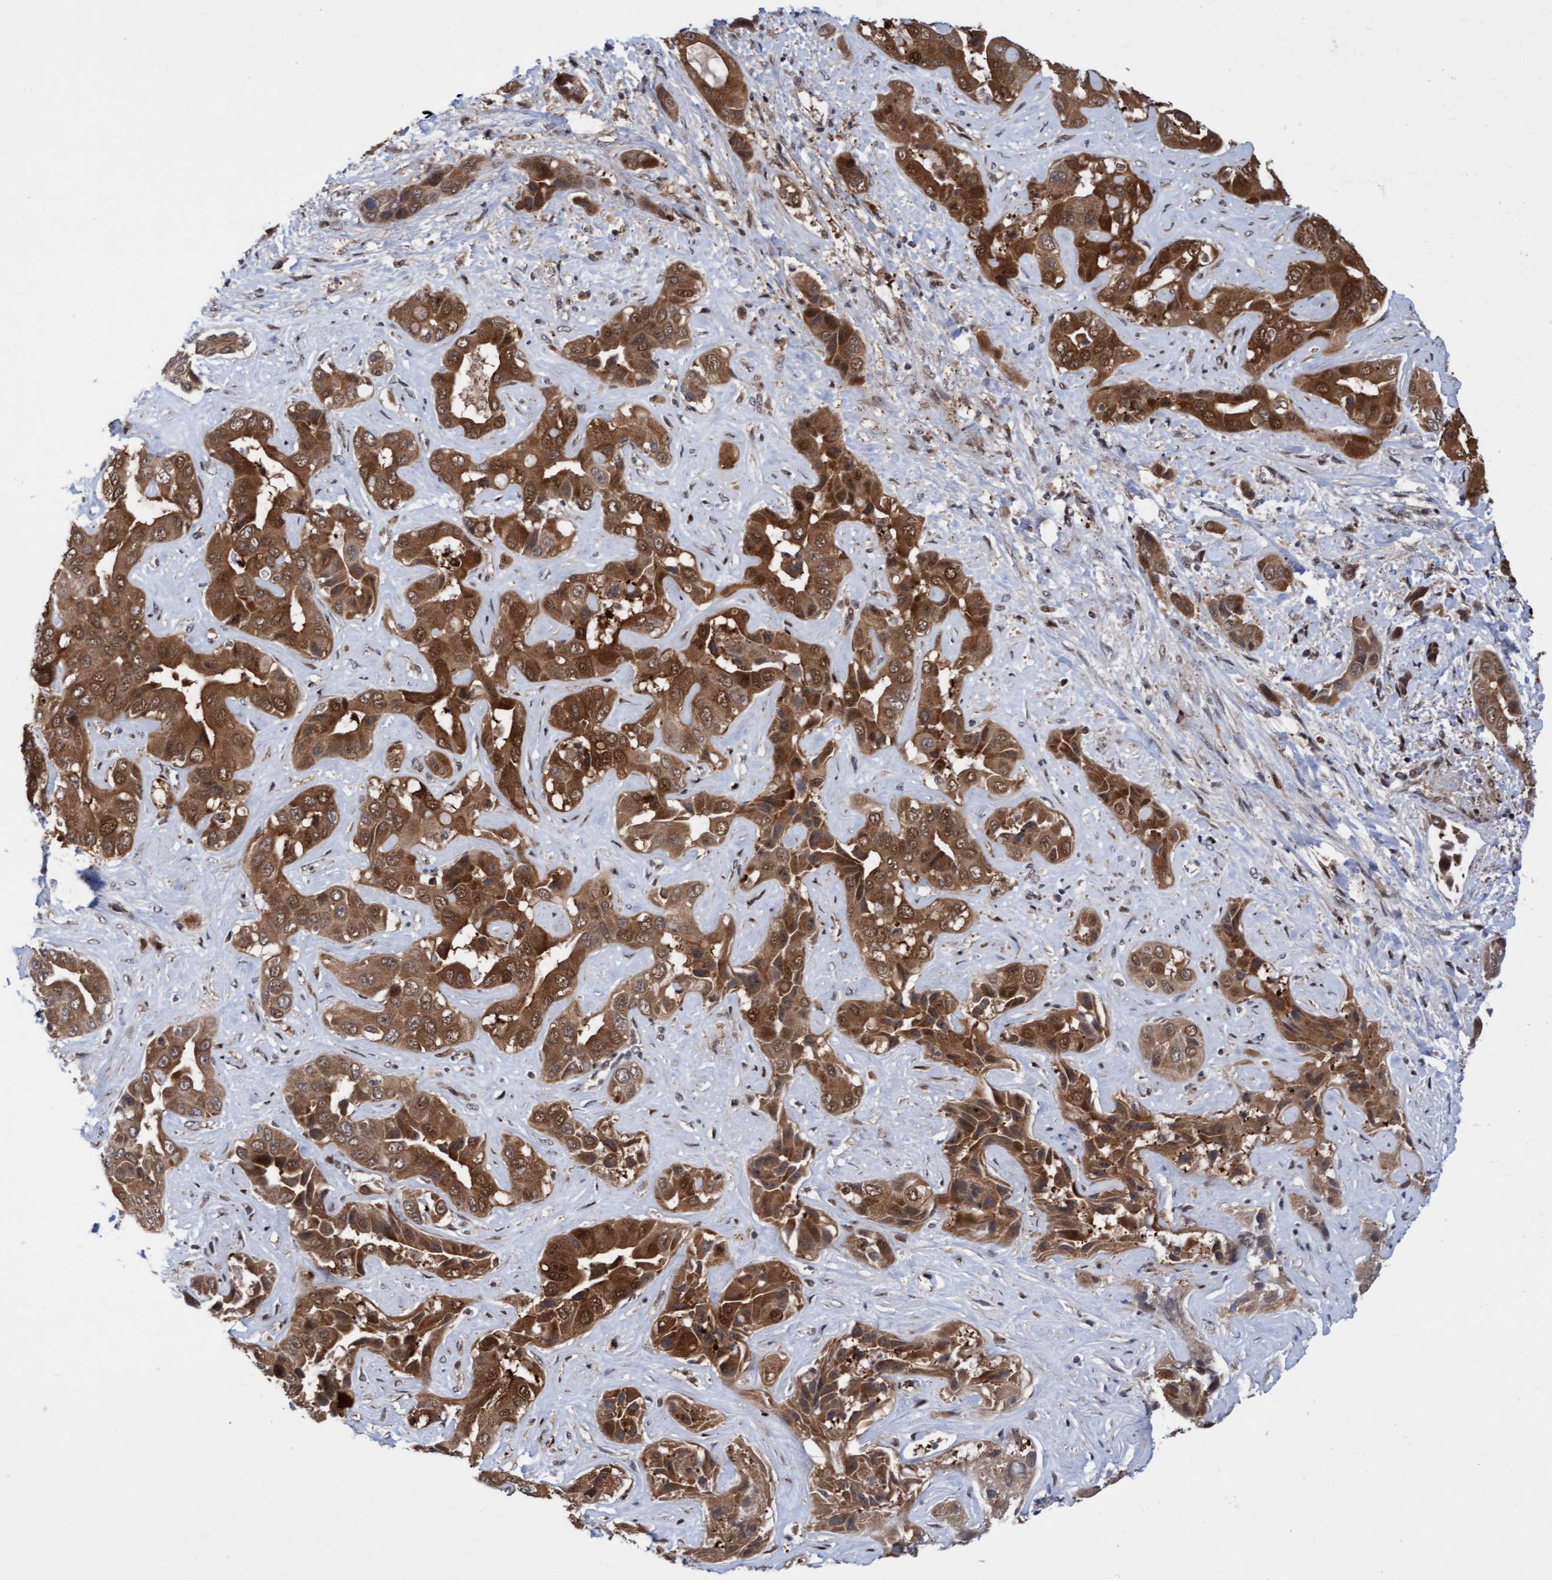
{"staining": {"intensity": "moderate", "quantity": ">75%", "location": "cytoplasmic/membranous,nuclear"}, "tissue": "liver cancer", "cell_type": "Tumor cells", "image_type": "cancer", "snomed": [{"axis": "morphology", "description": "Cholangiocarcinoma"}, {"axis": "topography", "description": "Liver"}], "caption": "IHC histopathology image of neoplastic tissue: liver cholangiocarcinoma stained using IHC reveals medium levels of moderate protein expression localized specifically in the cytoplasmic/membranous and nuclear of tumor cells, appearing as a cytoplasmic/membranous and nuclear brown color.", "gene": "ITFG1", "patient": {"sex": "female", "age": 52}}